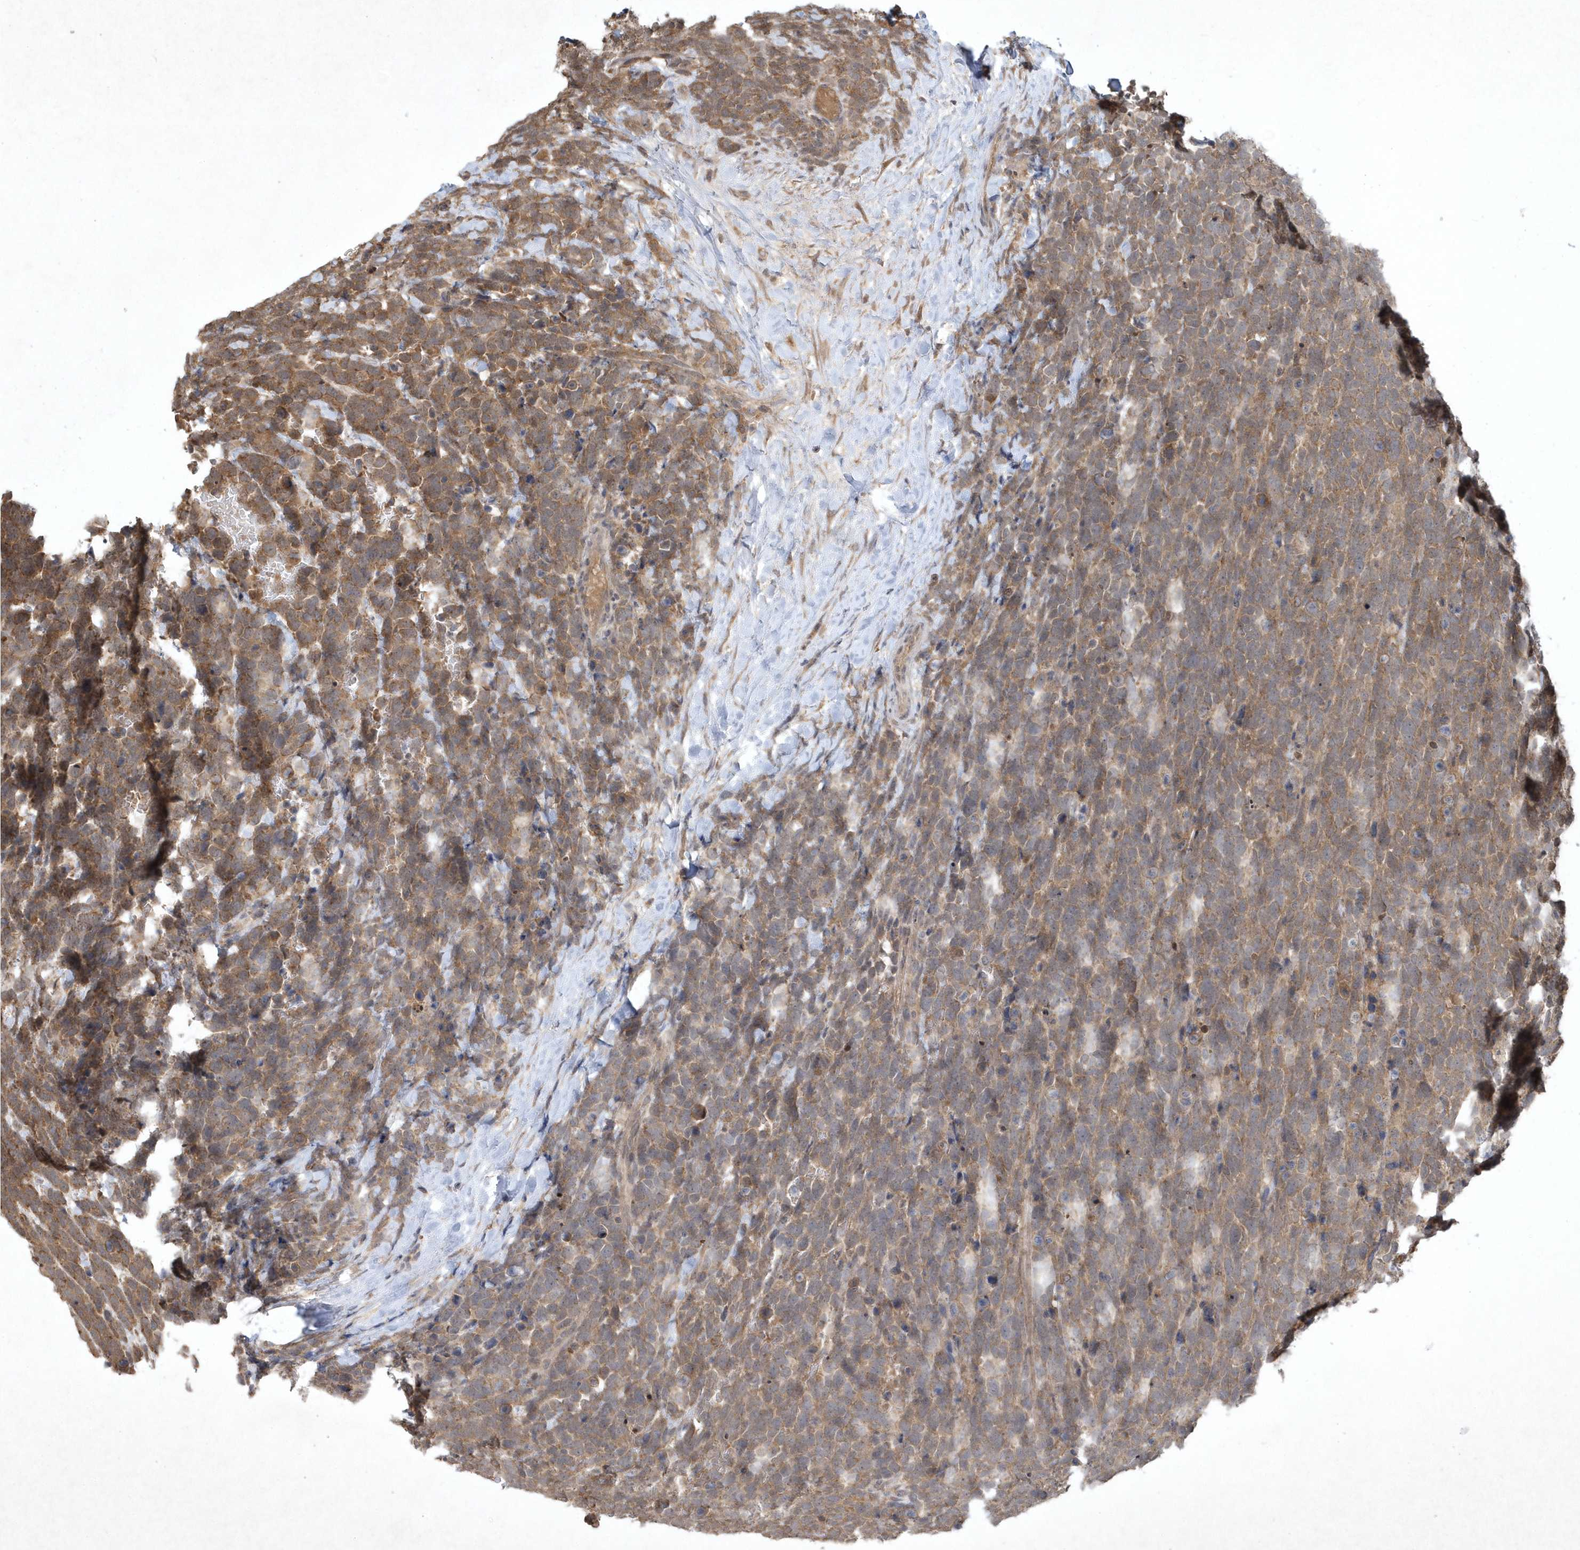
{"staining": {"intensity": "moderate", "quantity": ">75%", "location": "cytoplasmic/membranous"}, "tissue": "urothelial cancer", "cell_type": "Tumor cells", "image_type": "cancer", "snomed": [{"axis": "morphology", "description": "Urothelial carcinoma, High grade"}, {"axis": "topography", "description": "Urinary bladder"}], "caption": "Immunohistochemical staining of high-grade urothelial carcinoma shows moderate cytoplasmic/membranous protein staining in about >75% of tumor cells.", "gene": "AKR7A2", "patient": {"sex": "female", "age": 82}}